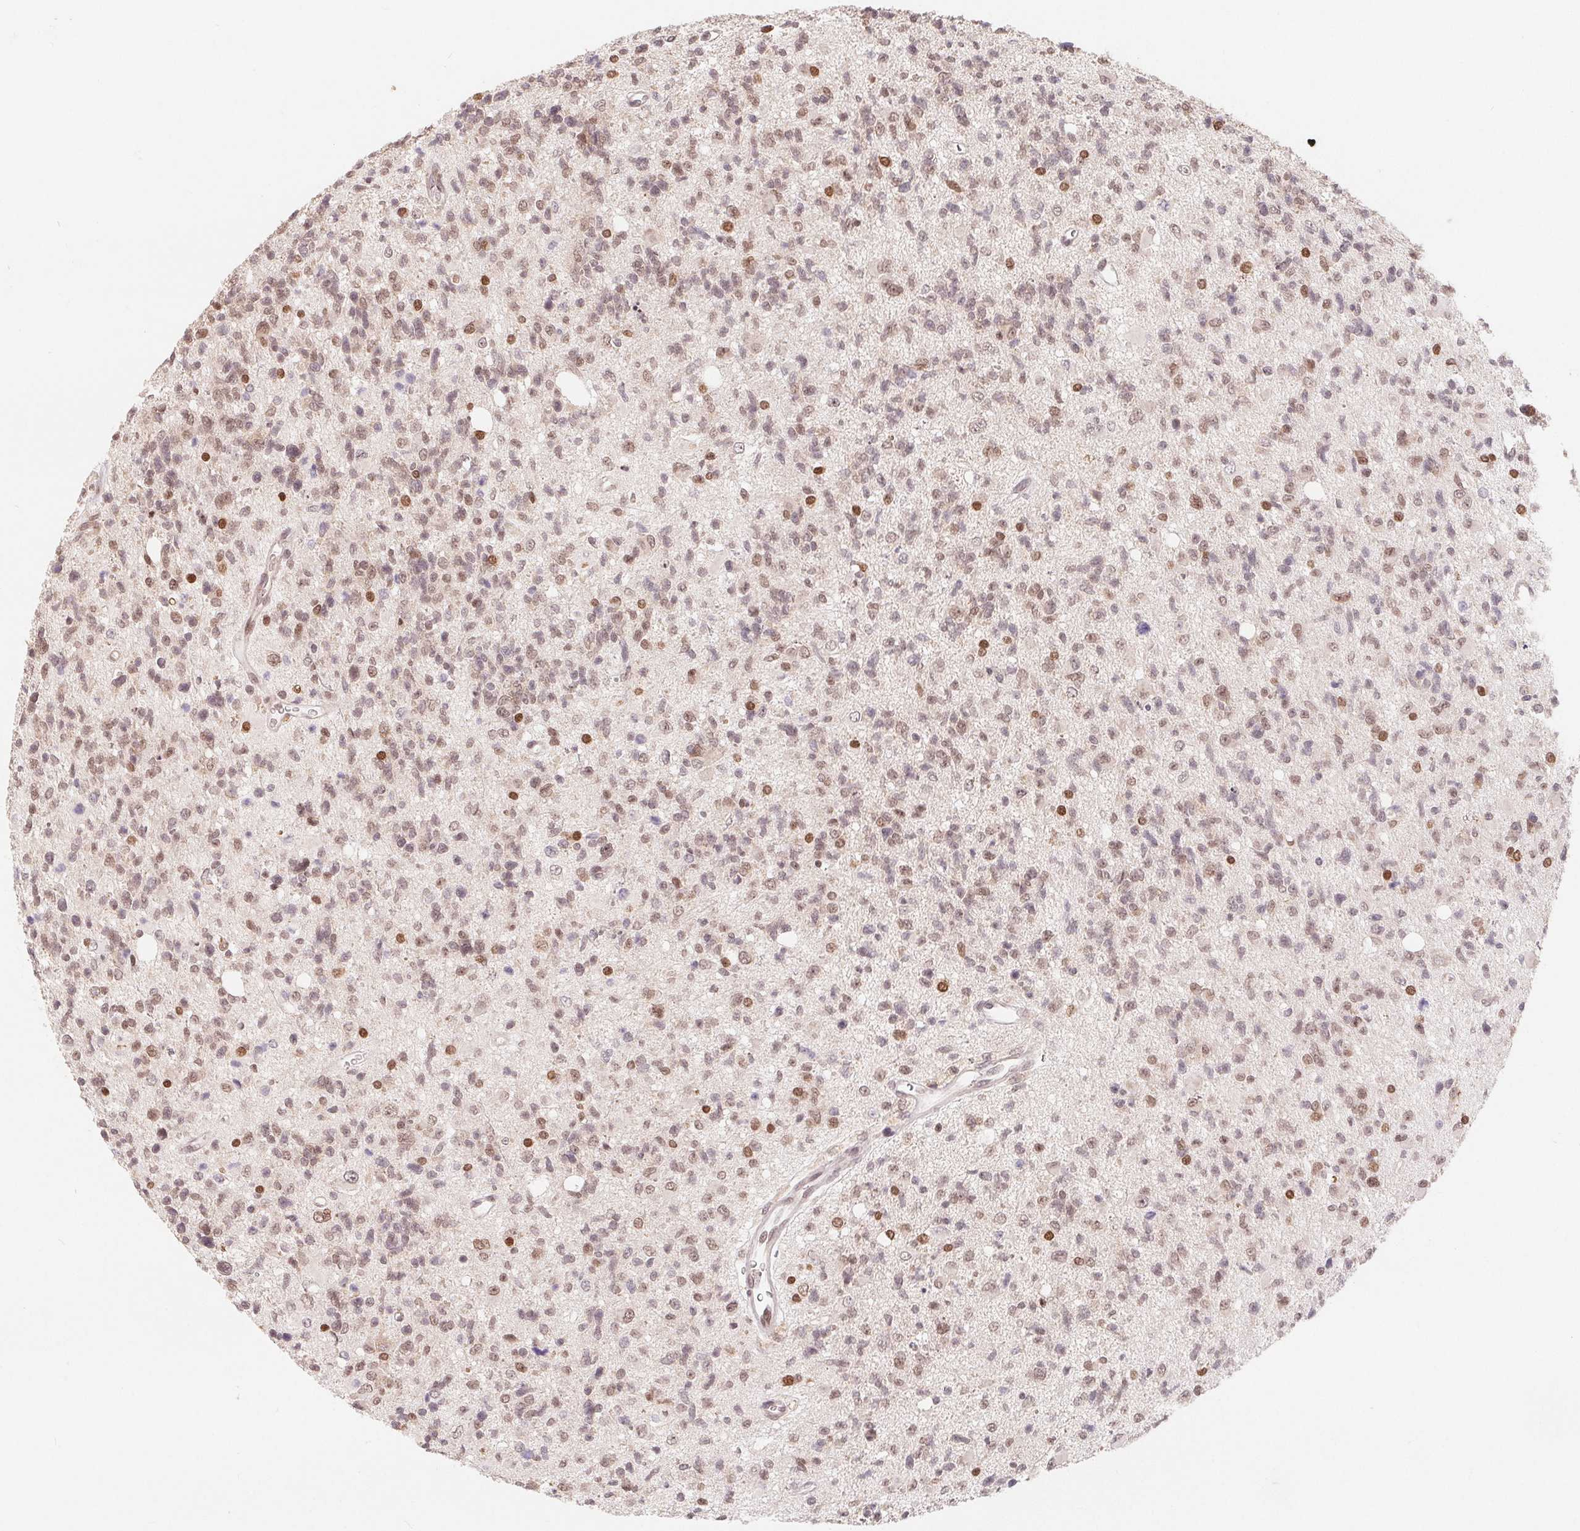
{"staining": {"intensity": "strong", "quantity": "25%-75%", "location": "nuclear"}, "tissue": "glioma", "cell_type": "Tumor cells", "image_type": "cancer", "snomed": [{"axis": "morphology", "description": "Glioma, malignant, High grade"}, {"axis": "topography", "description": "Brain"}], "caption": "The image displays immunohistochemical staining of glioma. There is strong nuclear positivity is present in approximately 25%-75% of tumor cells.", "gene": "HMGN3", "patient": {"sex": "male", "age": 29}}